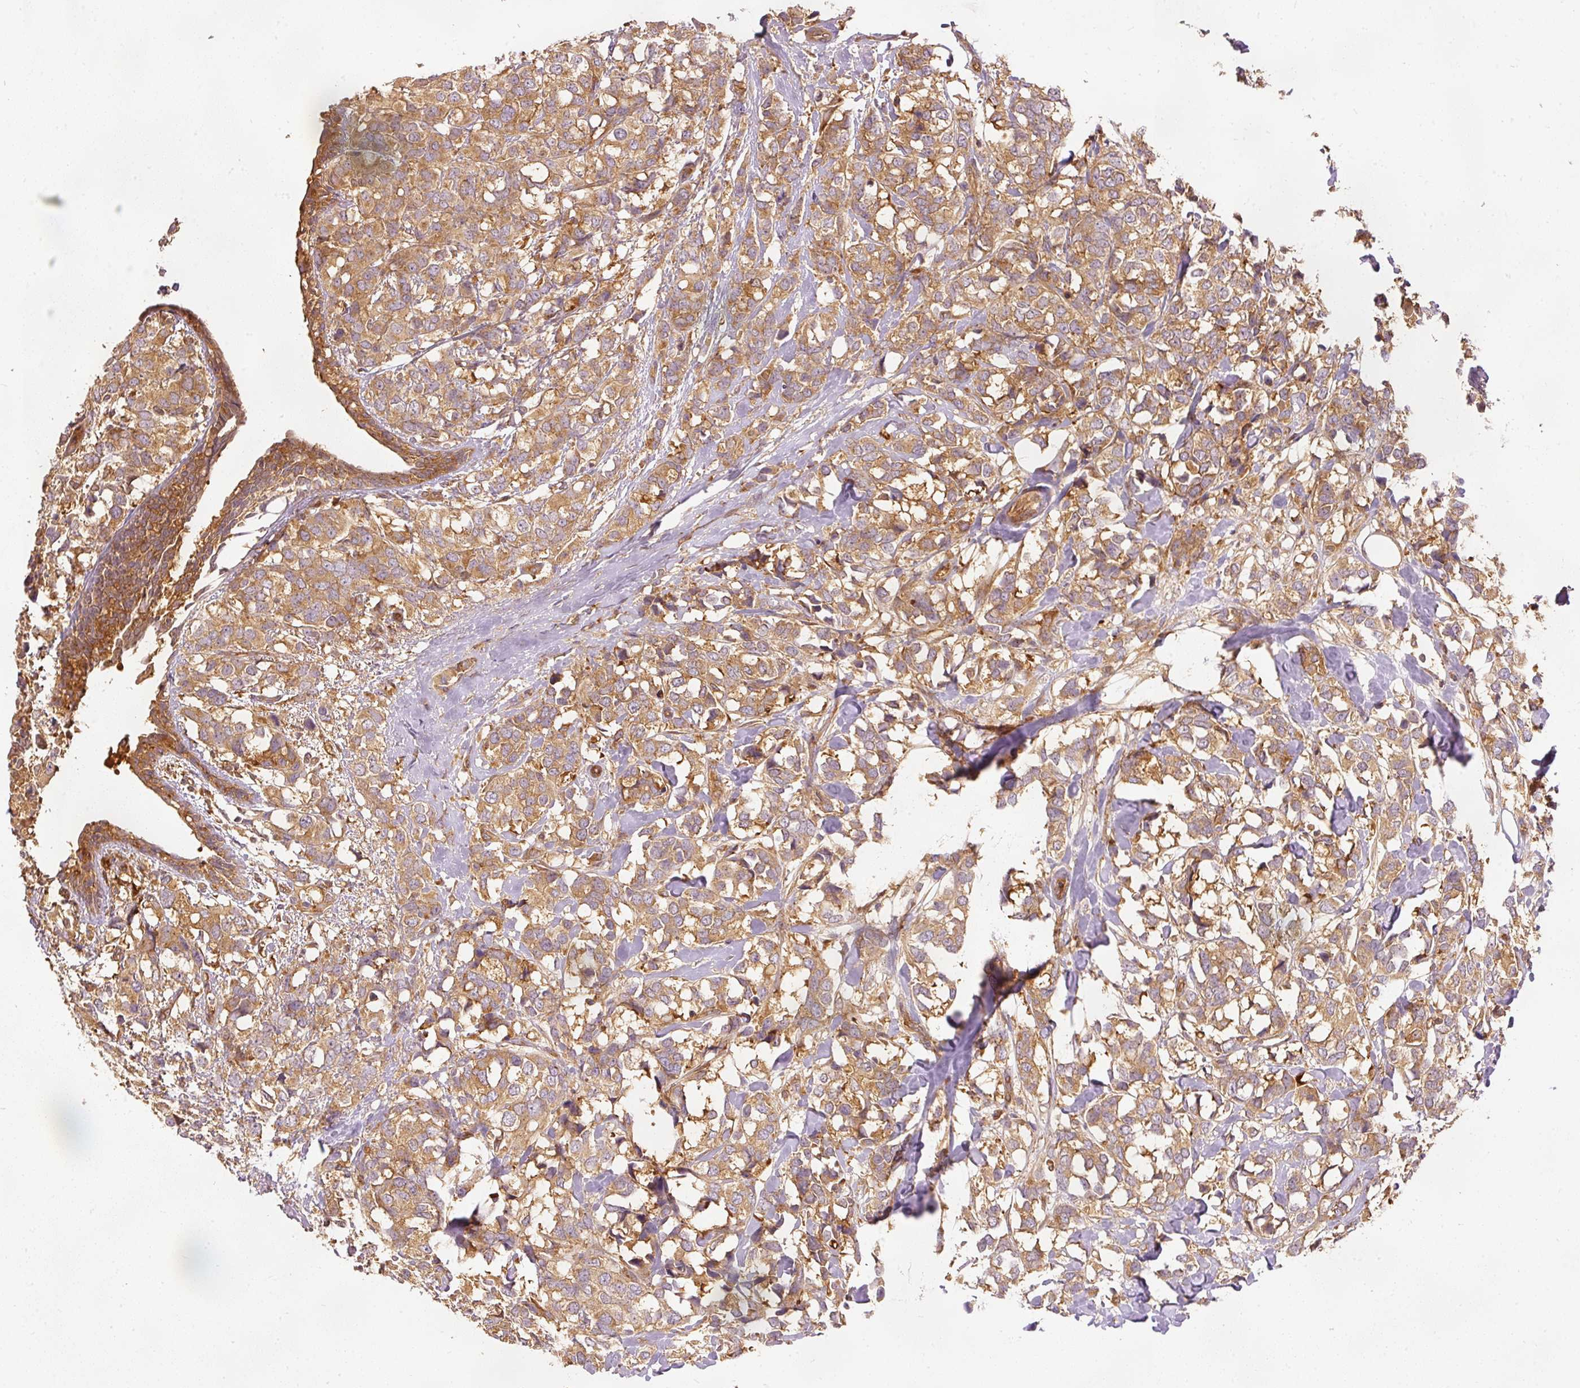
{"staining": {"intensity": "moderate", "quantity": ">75%", "location": "cytoplasmic/membranous"}, "tissue": "breast cancer", "cell_type": "Tumor cells", "image_type": "cancer", "snomed": [{"axis": "morphology", "description": "Lobular carcinoma"}, {"axis": "topography", "description": "Breast"}], "caption": "Breast cancer was stained to show a protein in brown. There is medium levels of moderate cytoplasmic/membranous positivity in approximately >75% of tumor cells. (IHC, brightfield microscopy, high magnification).", "gene": "EIF3B", "patient": {"sex": "female", "age": 59}}